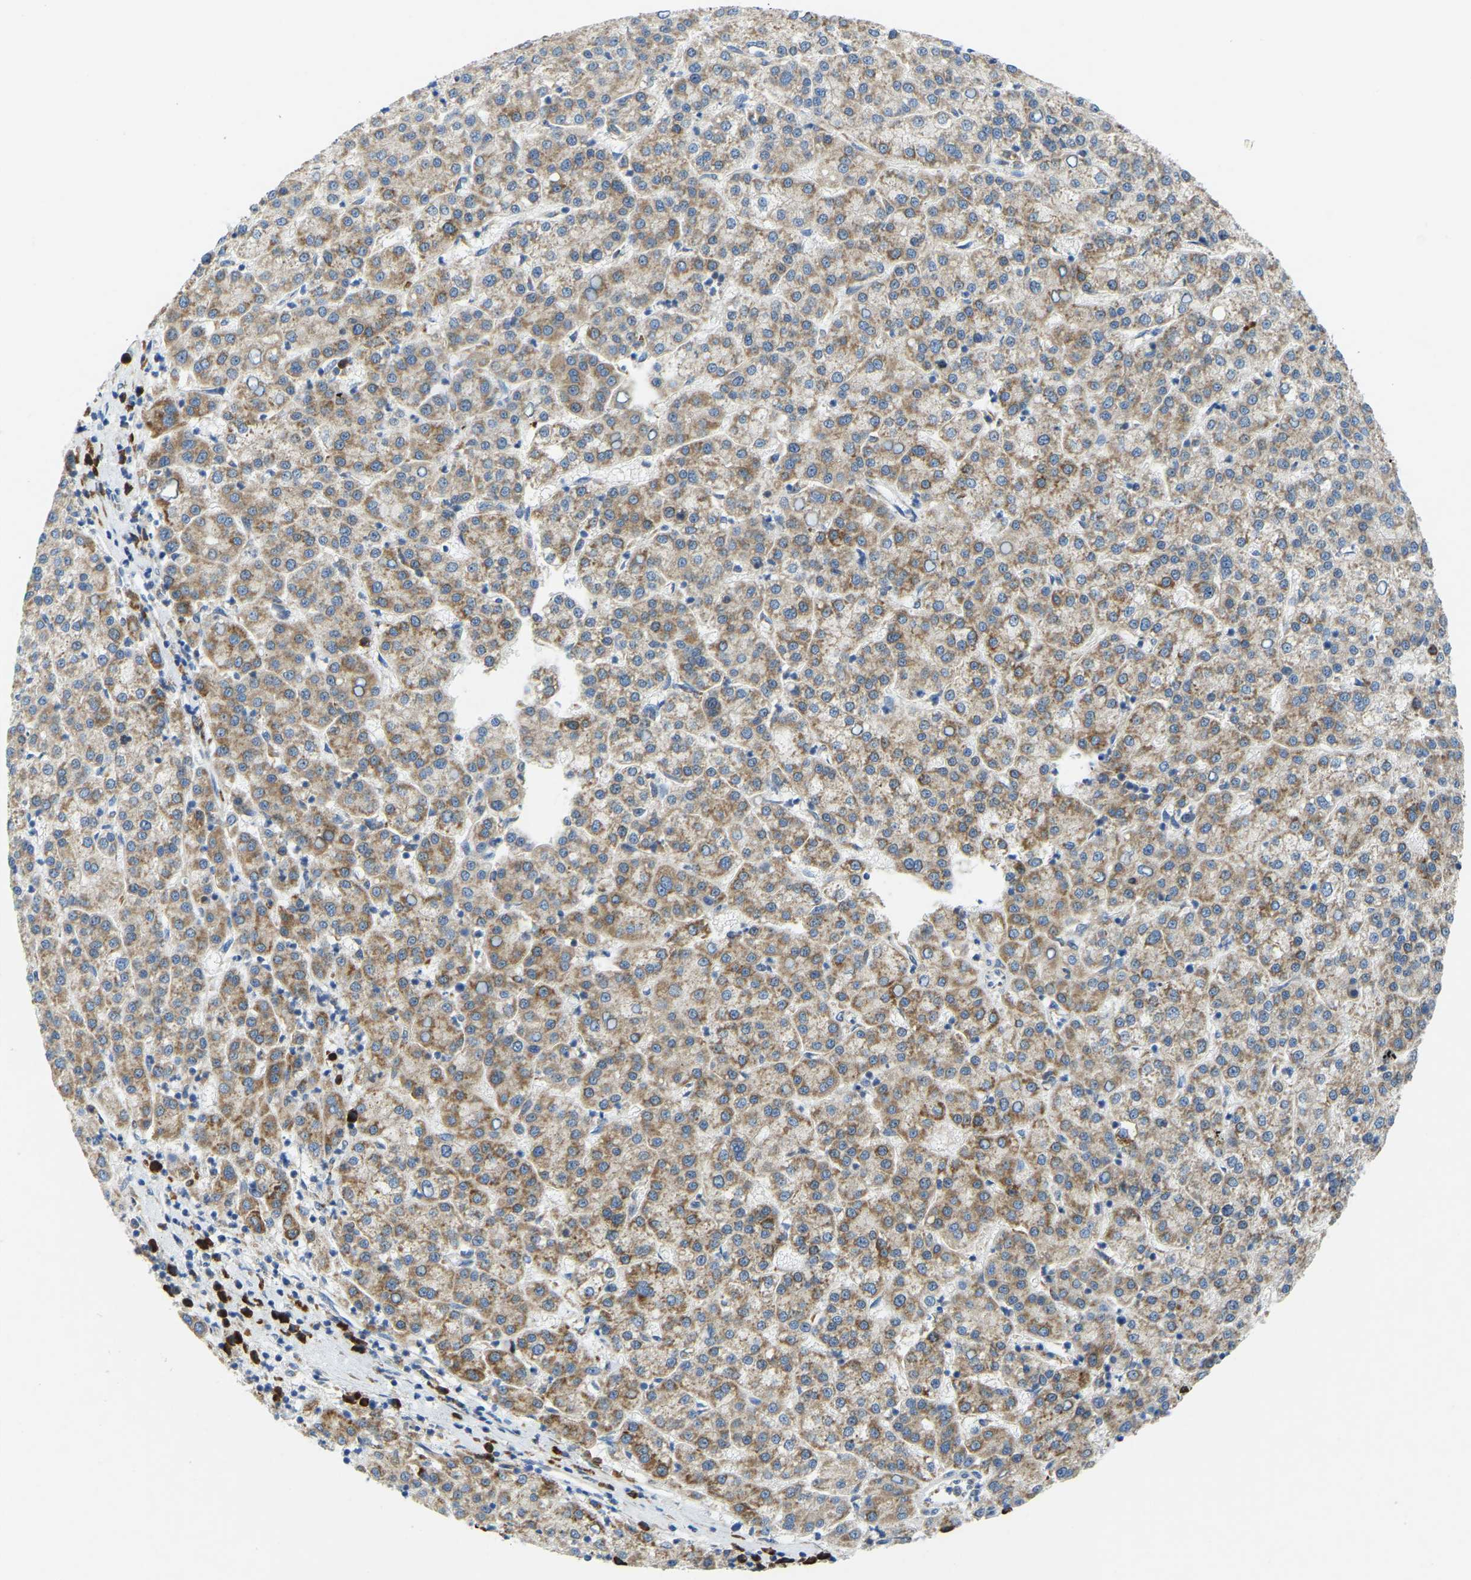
{"staining": {"intensity": "moderate", "quantity": ">75%", "location": "cytoplasmic/membranous"}, "tissue": "liver cancer", "cell_type": "Tumor cells", "image_type": "cancer", "snomed": [{"axis": "morphology", "description": "Carcinoma, Hepatocellular, NOS"}, {"axis": "topography", "description": "Liver"}], "caption": "Immunohistochemistry micrograph of liver cancer (hepatocellular carcinoma) stained for a protein (brown), which displays medium levels of moderate cytoplasmic/membranous positivity in about >75% of tumor cells.", "gene": "SND1", "patient": {"sex": "female", "age": 58}}